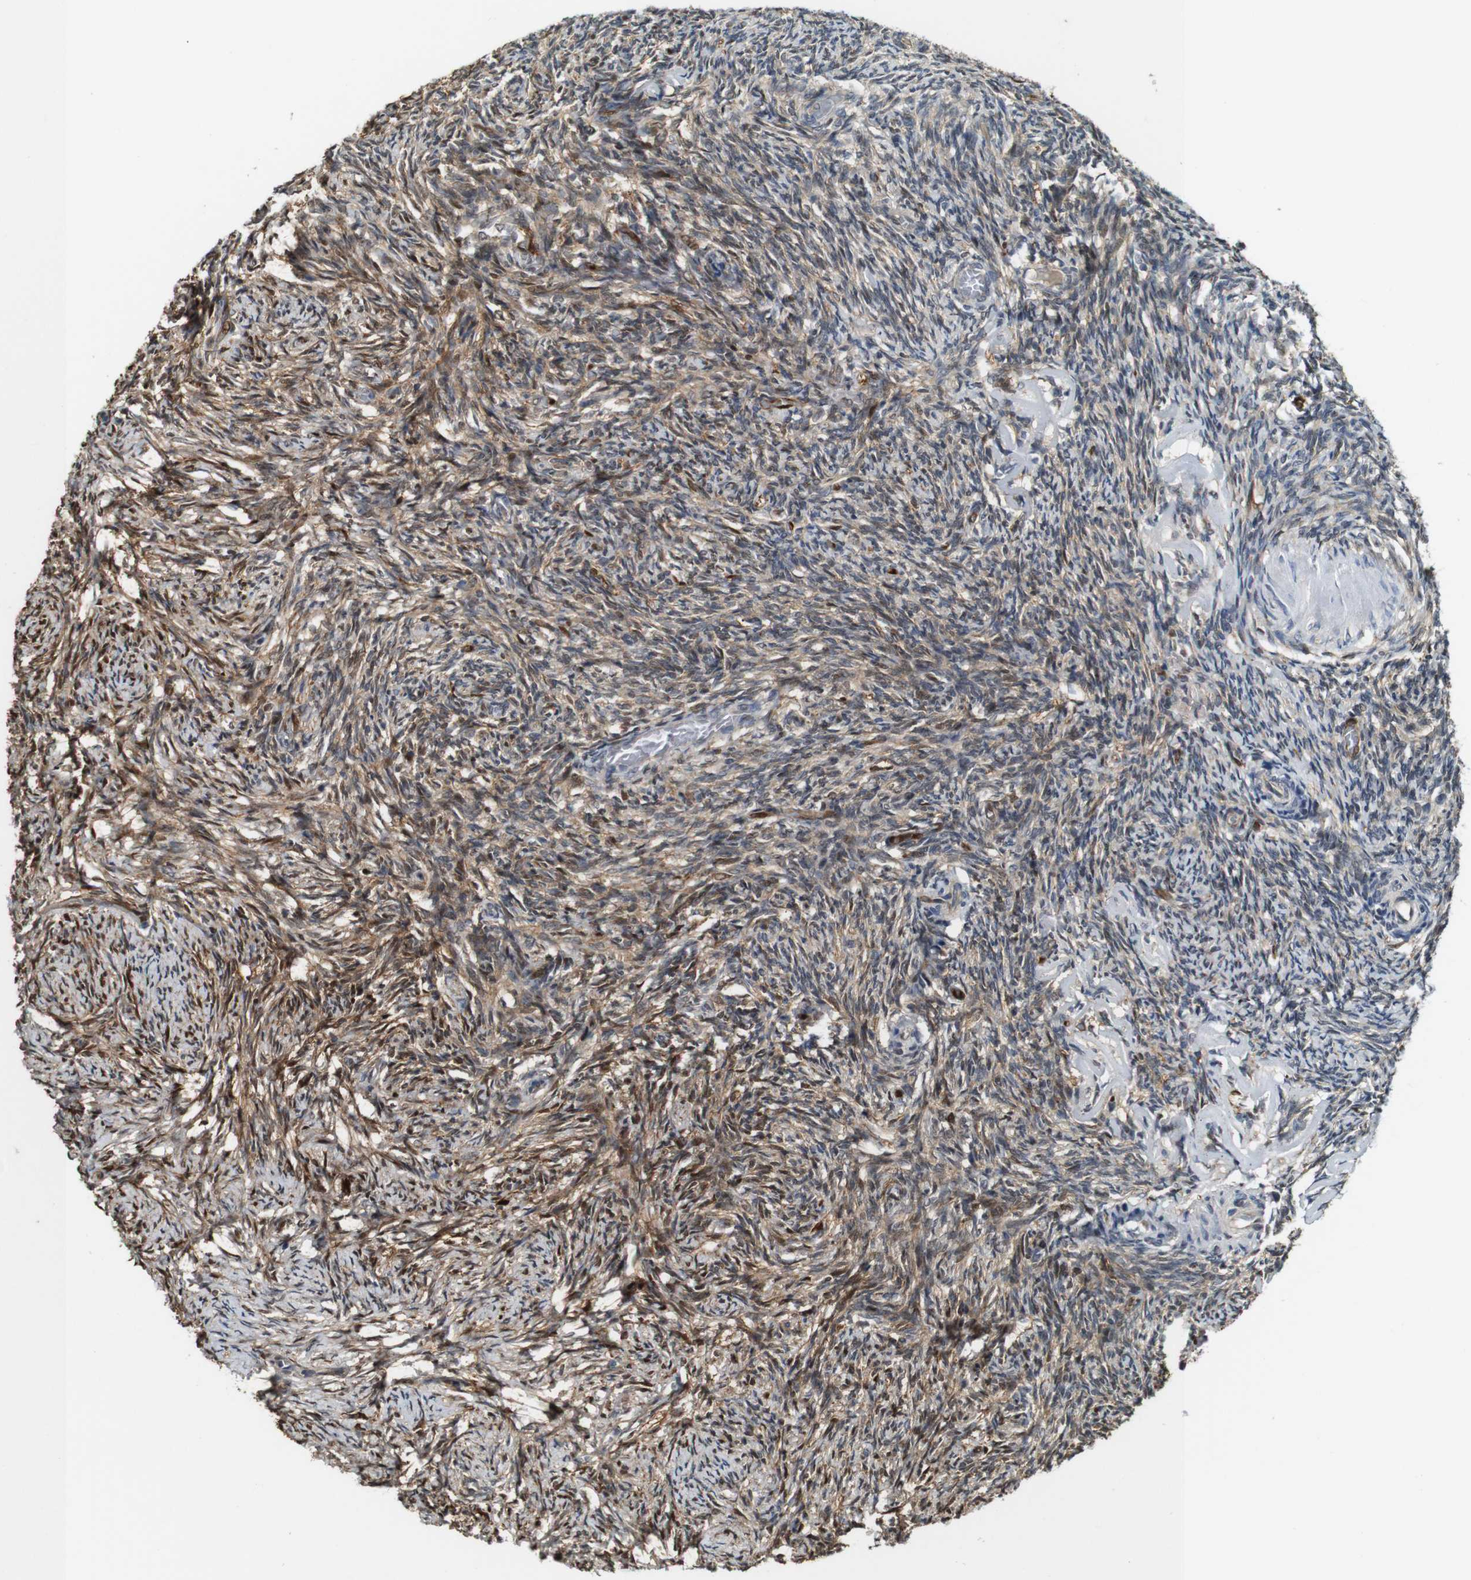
{"staining": {"intensity": "moderate", "quantity": "25%-75%", "location": "cytoplasmic/membranous,nuclear"}, "tissue": "ovary", "cell_type": "Ovarian stroma cells", "image_type": "normal", "snomed": [{"axis": "morphology", "description": "Normal tissue, NOS"}, {"axis": "topography", "description": "Ovary"}], "caption": "DAB (3,3'-diaminobenzidine) immunohistochemical staining of unremarkable ovary displays moderate cytoplasmic/membranous,nuclear protein staining in about 25%-75% of ovarian stroma cells.", "gene": "LXN", "patient": {"sex": "female", "age": 60}}